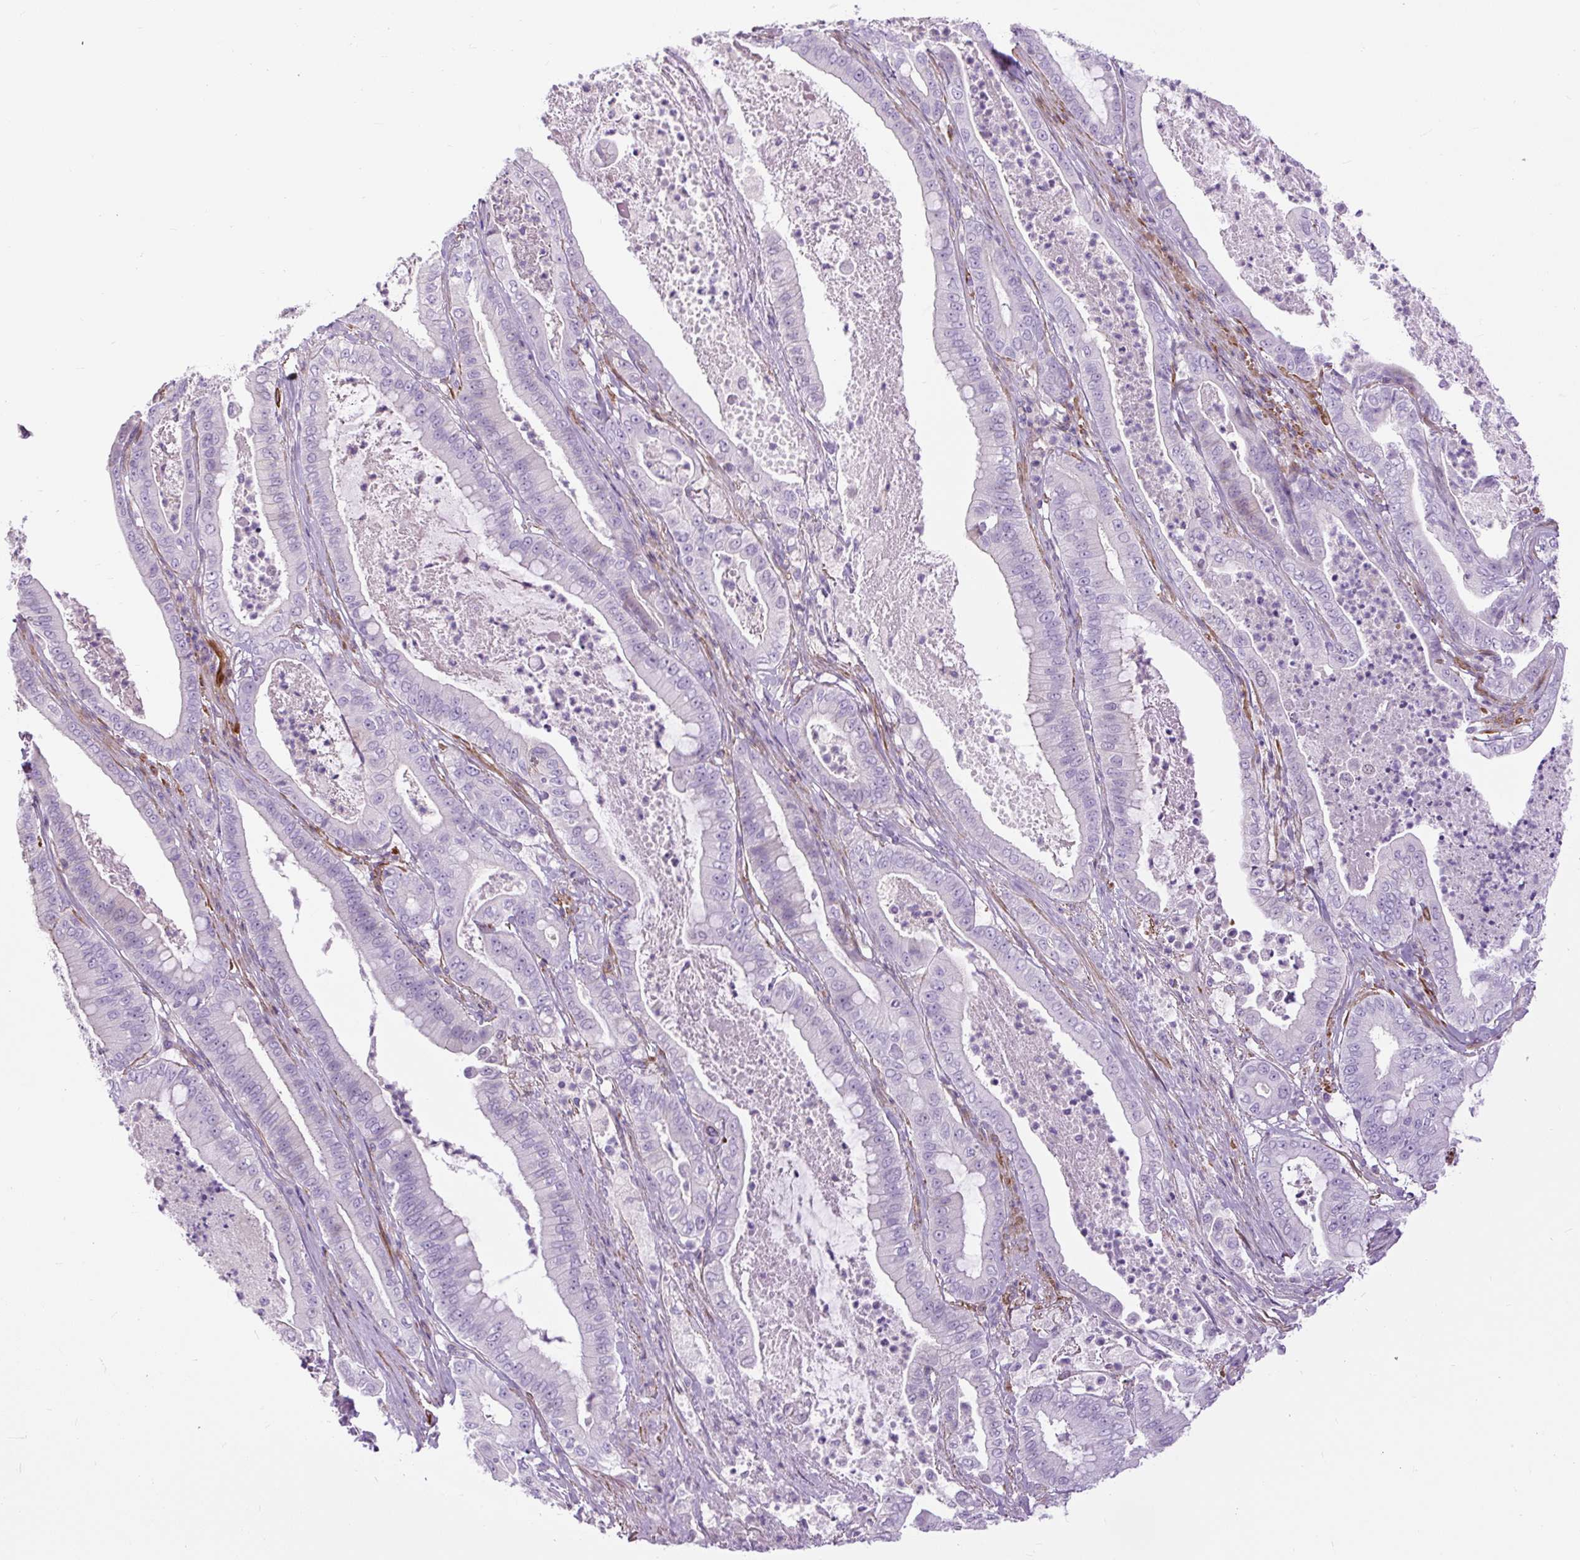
{"staining": {"intensity": "negative", "quantity": "none", "location": "none"}, "tissue": "pancreatic cancer", "cell_type": "Tumor cells", "image_type": "cancer", "snomed": [{"axis": "morphology", "description": "Adenocarcinoma, NOS"}, {"axis": "topography", "description": "Pancreas"}], "caption": "This is an IHC image of human adenocarcinoma (pancreatic). There is no staining in tumor cells.", "gene": "ZNF197", "patient": {"sex": "male", "age": 71}}